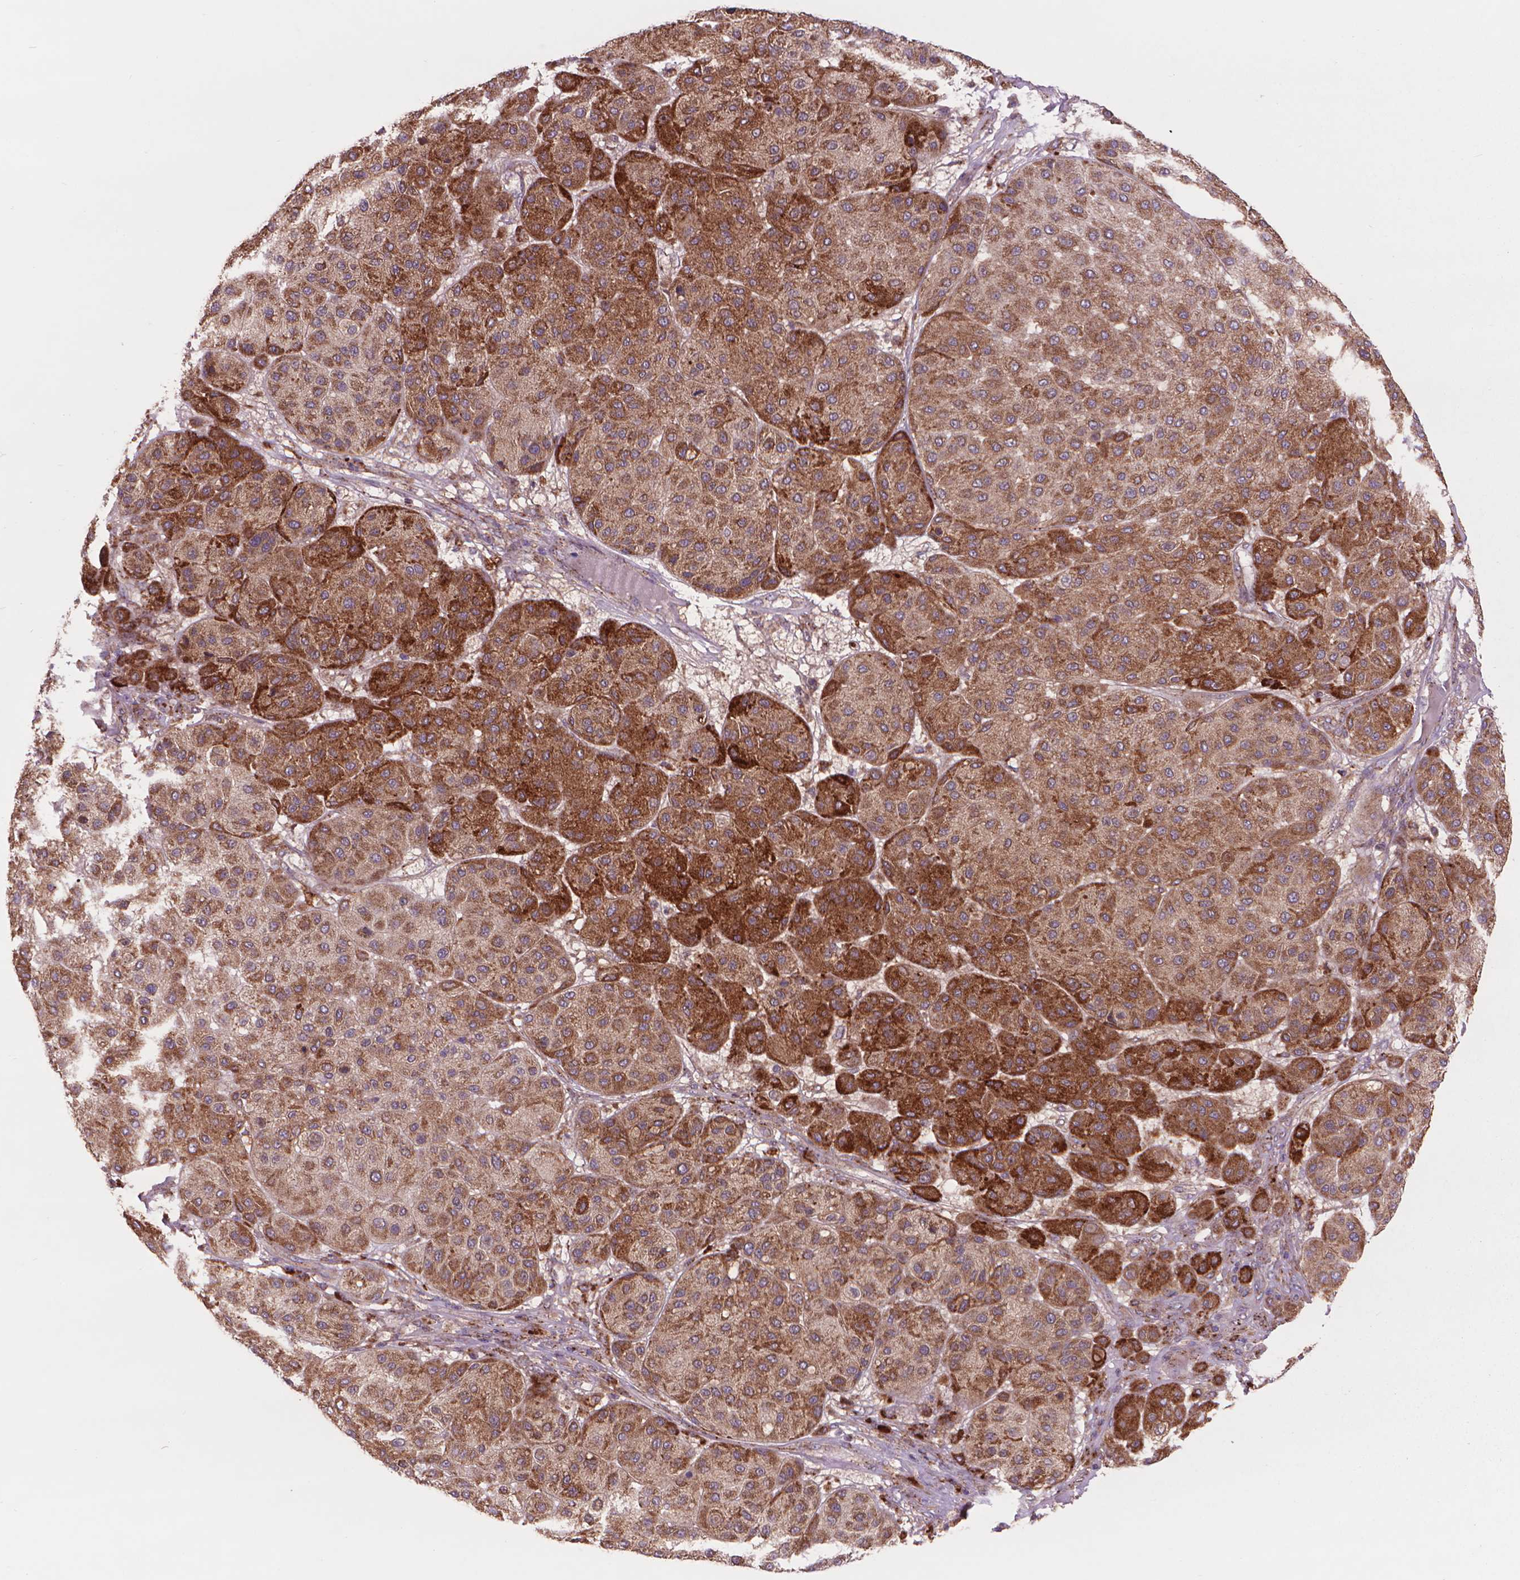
{"staining": {"intensity": "moderate", "quantity": ">75%", "location": "cytoplasmic/membranous"}, "tissue": "melanoma", "cell_type": "Tumor cells", "image_type": "cancer", "snomed": [{"axis": "morphology", "description": "Malignant melanoma, Metastatic site"}, {"axis": "topography", "description": "Smooth muscle"}], "caption": "Protein expression analysis of melanoma demonstrates moderate cytoplasmic/membranous expression in about >75% of tumor cells.", "gene": "GLB1", "patient": {"sex": "male", "age": 41}}